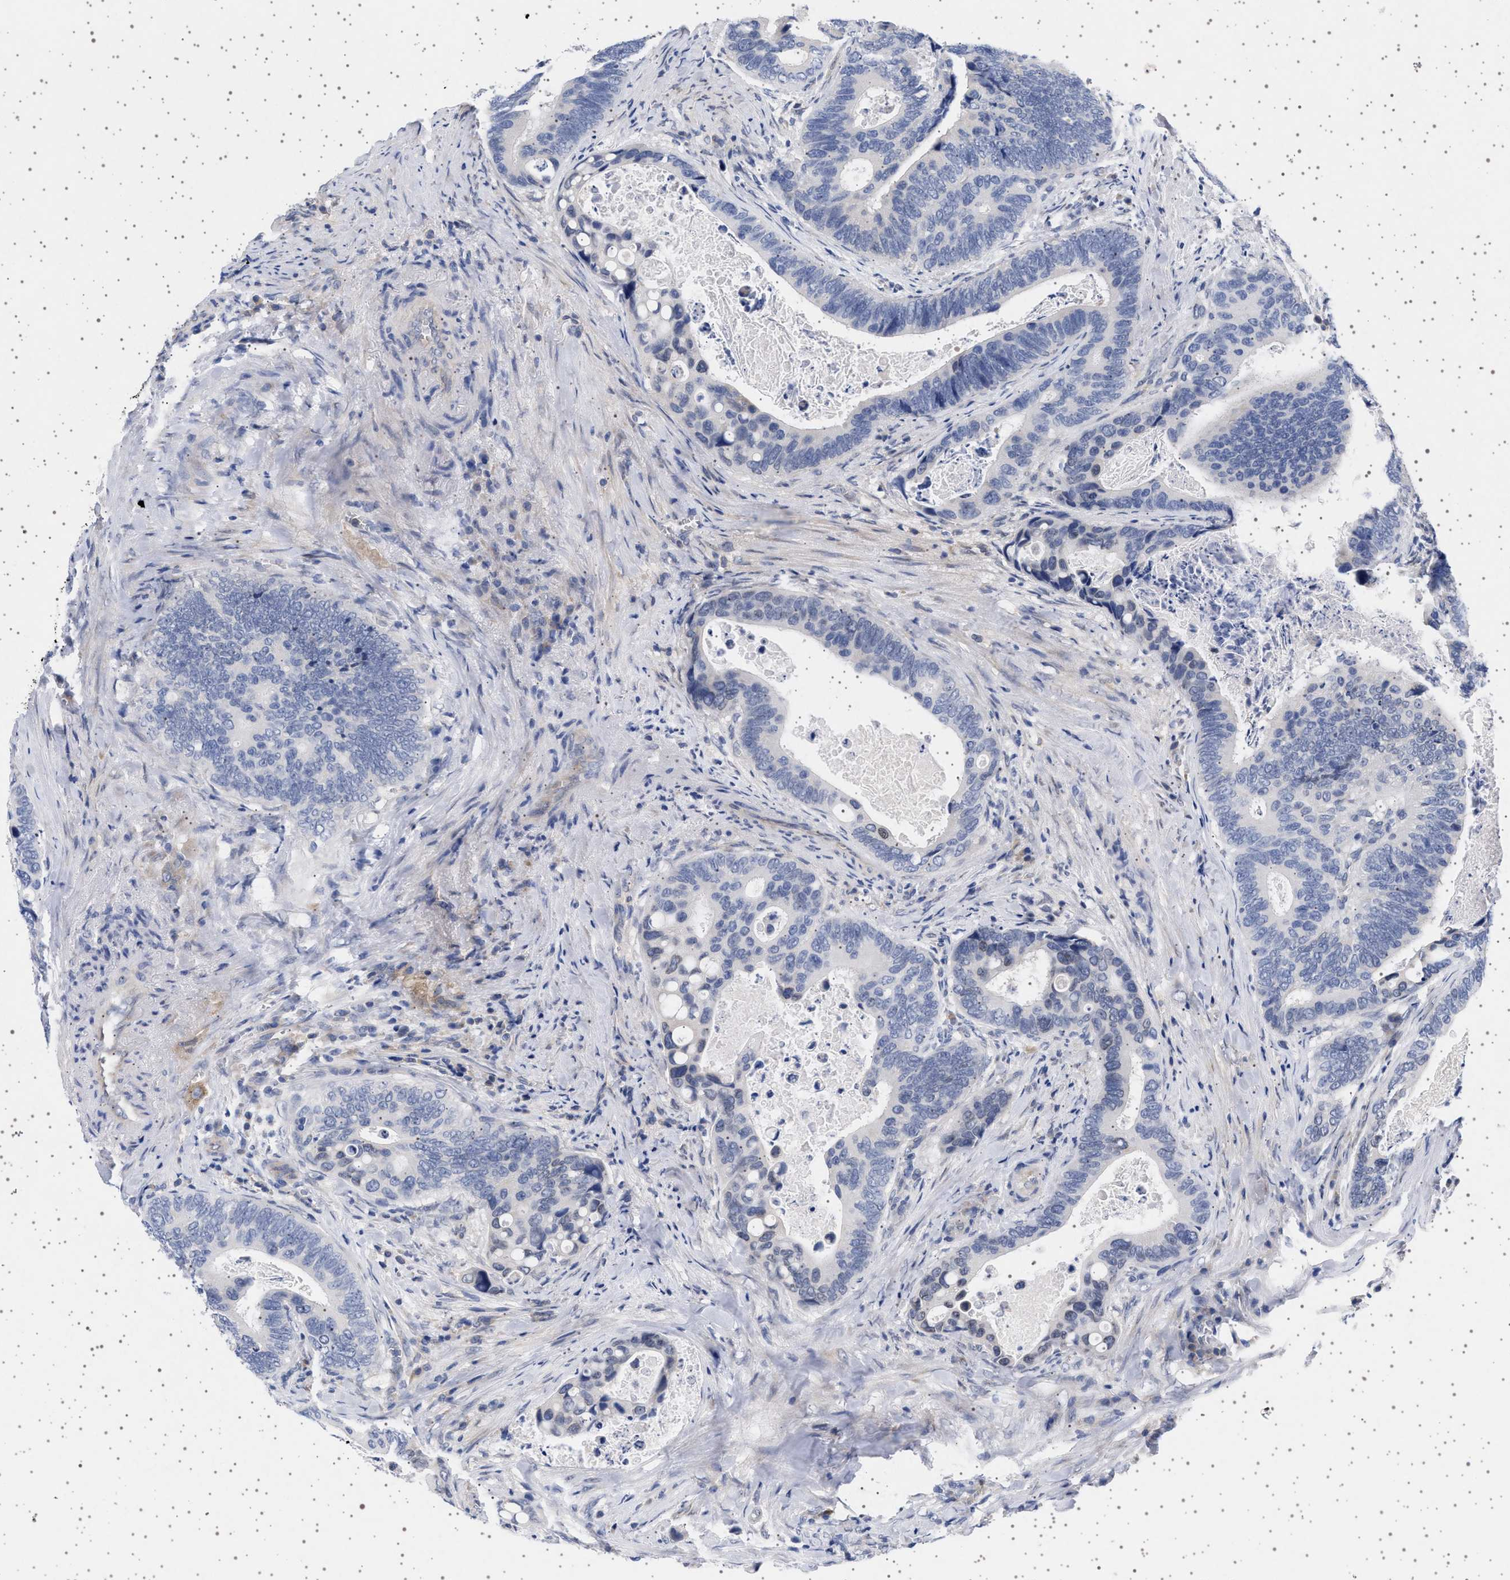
{"staining": {"intensity": "negative", "quantity": "none", "location": "none"}, "tissue": "colorectal cancer", "cell_type": "Tumor cells", "image_type": "cancer", "snomed": [{"axis": "morphology", "description": "Inflammation, NOS"}, {"axis": "morphology", "description": "Adenocarcinoma, NOS"}, {"axis": "topography", "description": "Colon"}], "caption": "High power microscopy image of an immunohistochemistry (IHC) micrograph of colorectal cancer, revealing no significant staining in tumor cells. (DAB (3,3'-diaminobenzidine) immunohistochemistry (IHC) with hematoxylin counter stain).", "gene": "TRMT10B", "patient": {"sex": "male", "age": 72}}